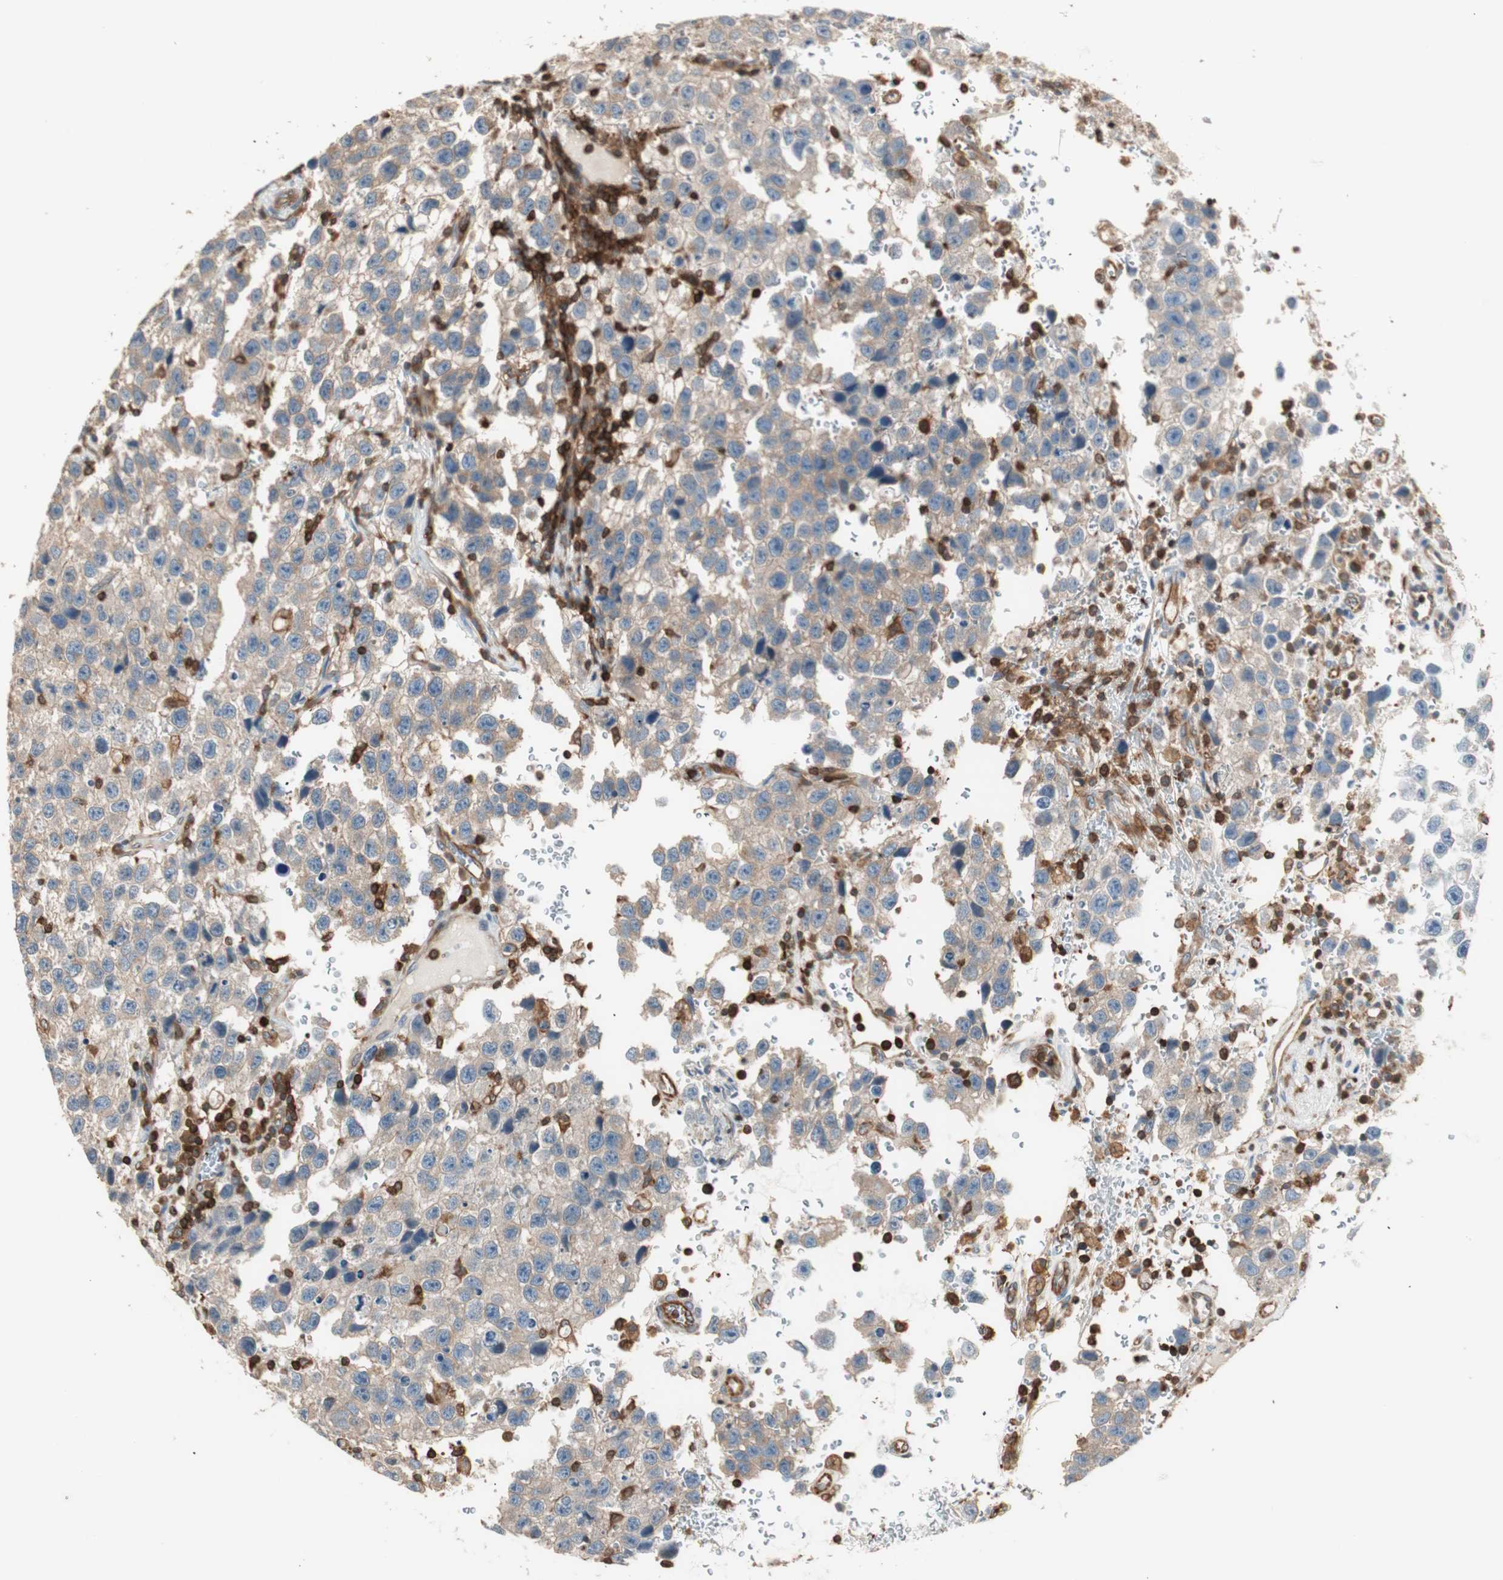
{"staining": {"intensity": "weak", "quantity": "25%-75%", "location": "cytoplasmic/membranous"}, "tissue": "testis cancer", "cell_type": "Tumor cells", "image_type": "cancer", "snomed": [{"axis": "morphology", "description": "Seminoma, NOS"}, {"axis": "topography", "description": "Testis"}], "caption": "DAB (3,3'-diaminobenzidine) immunohistochemical staining of testis cancer (seminoma) displays weak cytoplasmic/membranous protein staining in approximately 25%-75% of tumor cells.", "gene": "CRLF3", "patient": {"sex": "male", "age": 33}}